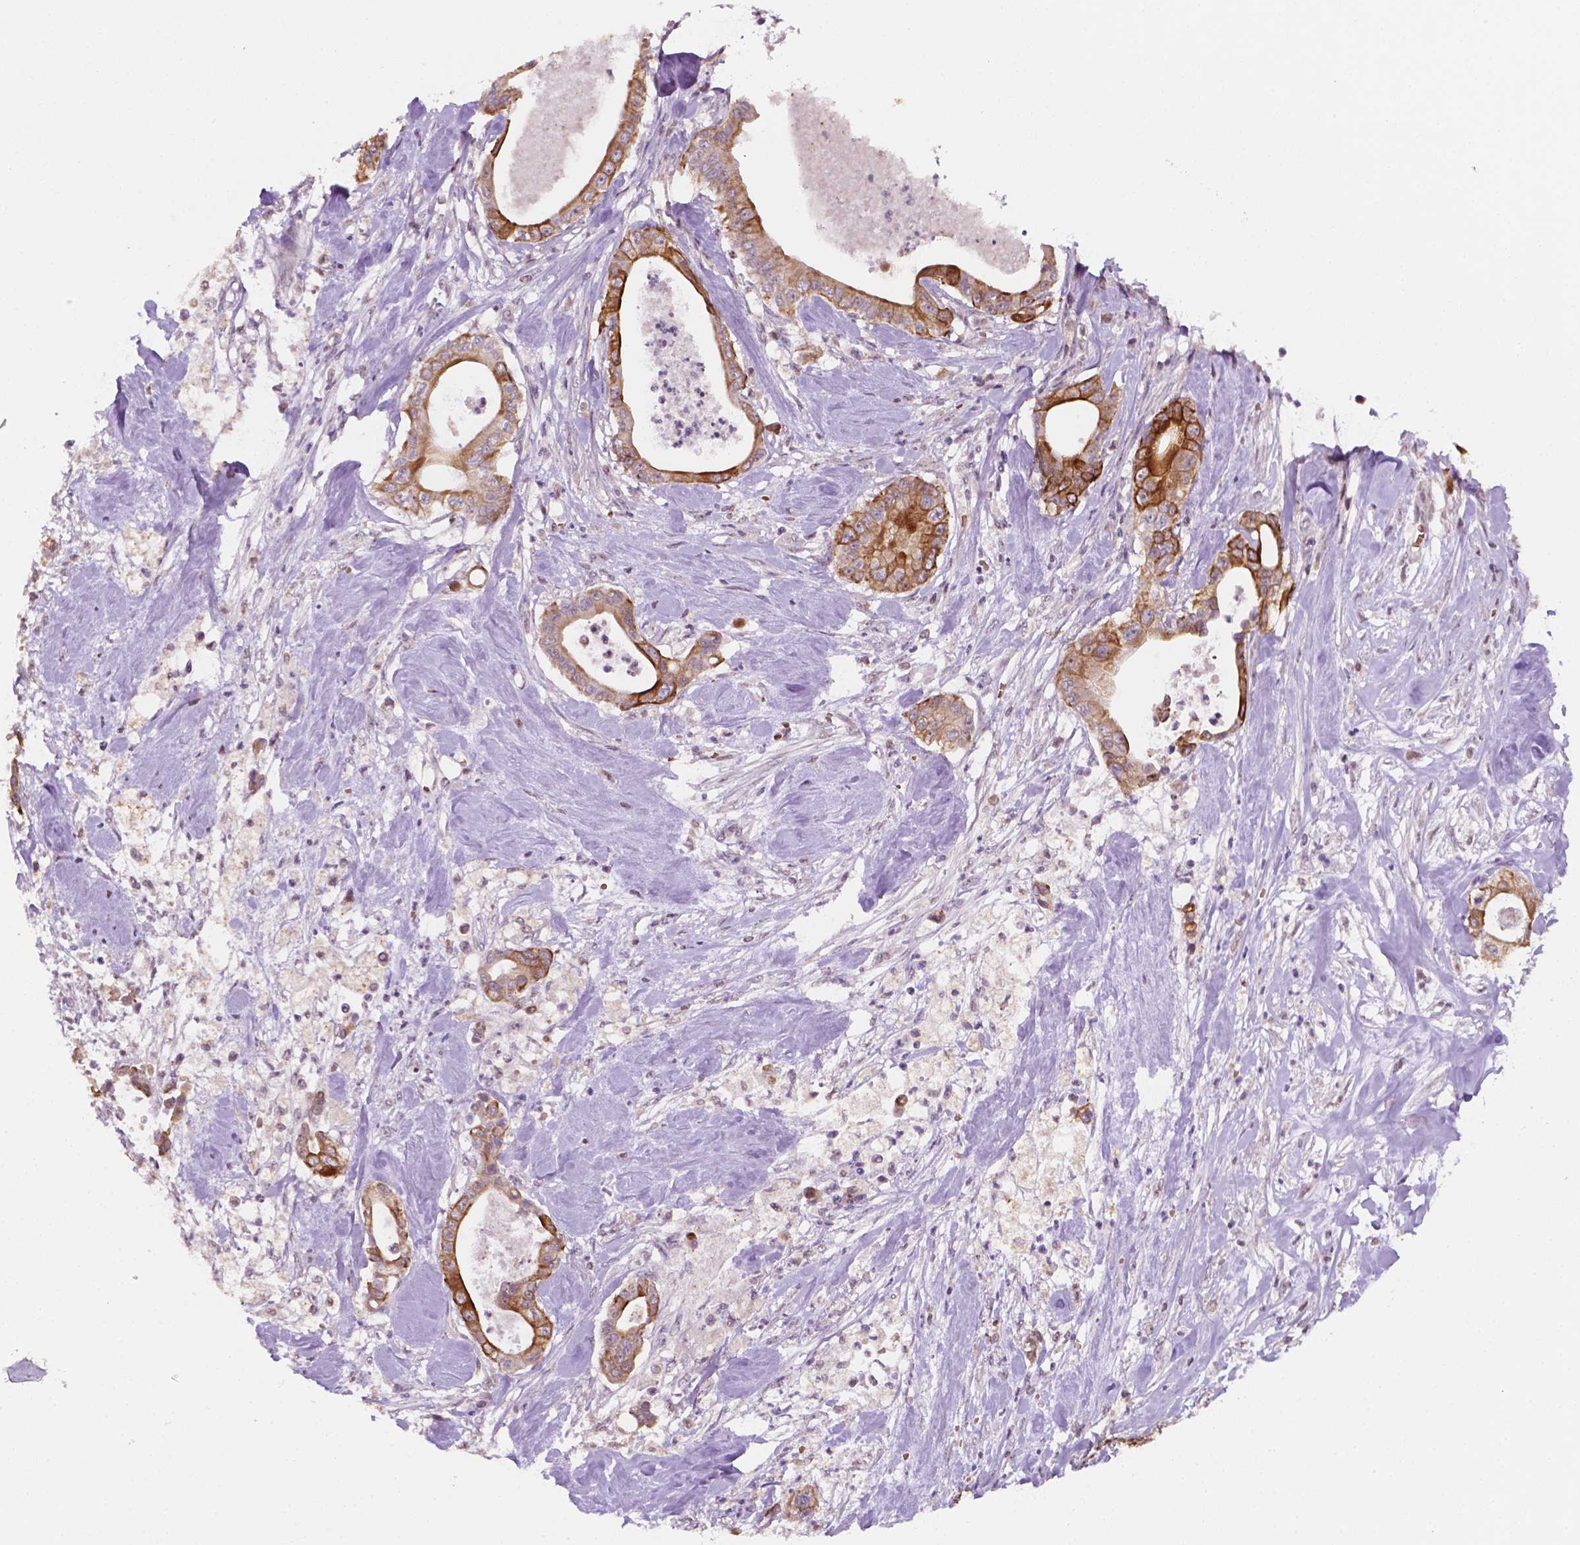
{"staining": {"intensity": "strong", "quantity": ">75%", "location": "cytoplasmic/membranous"}, "tissue": "pancreatic cancer", "cell_type": "Tumor cells", "image_type": "cancer", "snomed": [{"axis": "morphology", "description": "Adenocarcinoma, NOS"}, {"axis": "topography", "description": "Pancreas"}], "caption": "A photomicrograph showing strong cytoplasmic/membranous expression in approximately >75% of tumor cells in adenocarcinoma (pancreatic), as visualized by brown immunohistochemical staining.", "gene": "SHLD3", "patient": {"sex": "male", "age": 71}}